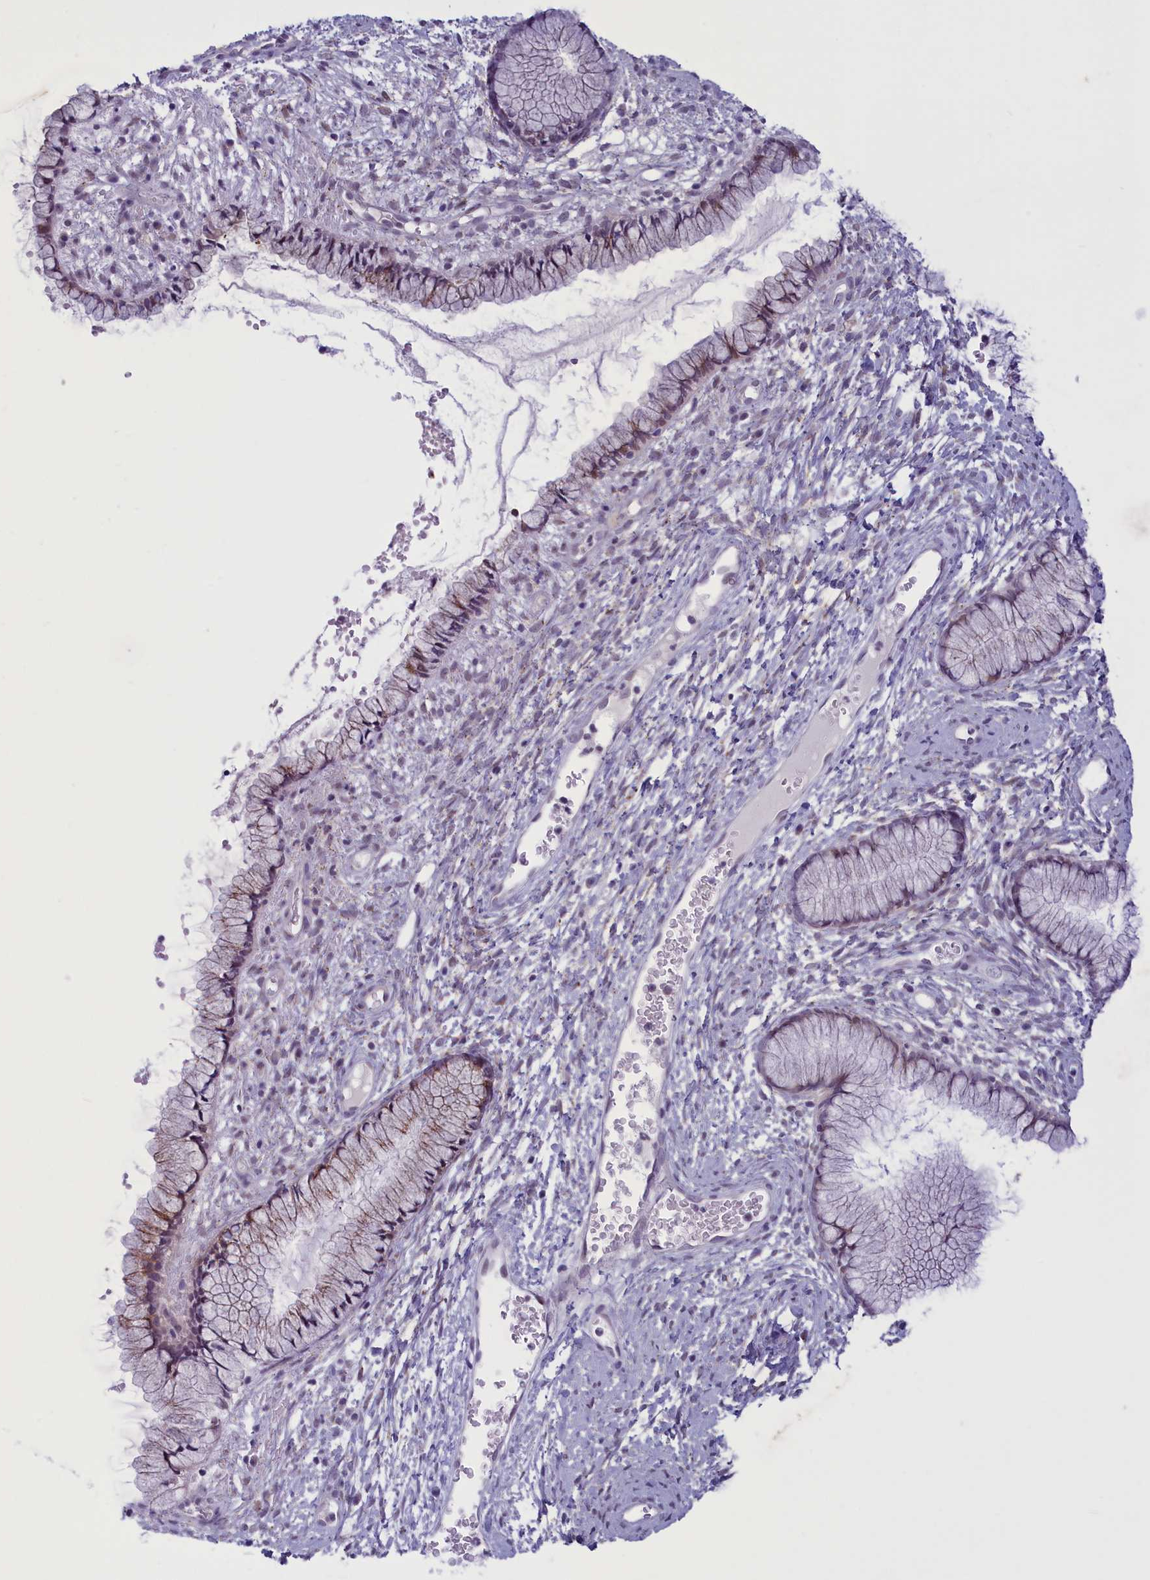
{"staining": {"intensity": "weak", "quantity": "<25%", "location": "cytoplasmic/membranous"}, "tissue": "cervix", "cell_type": "Glandular cells", "image_type": "normal", "snomed": [{"axis": "morphology", "description": "Normal tissue, NOS"}, {"axis": "topography", "description": "Cervix"}], "caption": "A micrograph of cervix stained for a protein demonstrates no brown staining in glandular cells. The staining is performed using DAB brown chromogen with nuclei counter-stained in using hematoxylin.", "gene": "ELOA2", "patient": {"sex": "female", "age": 42}}